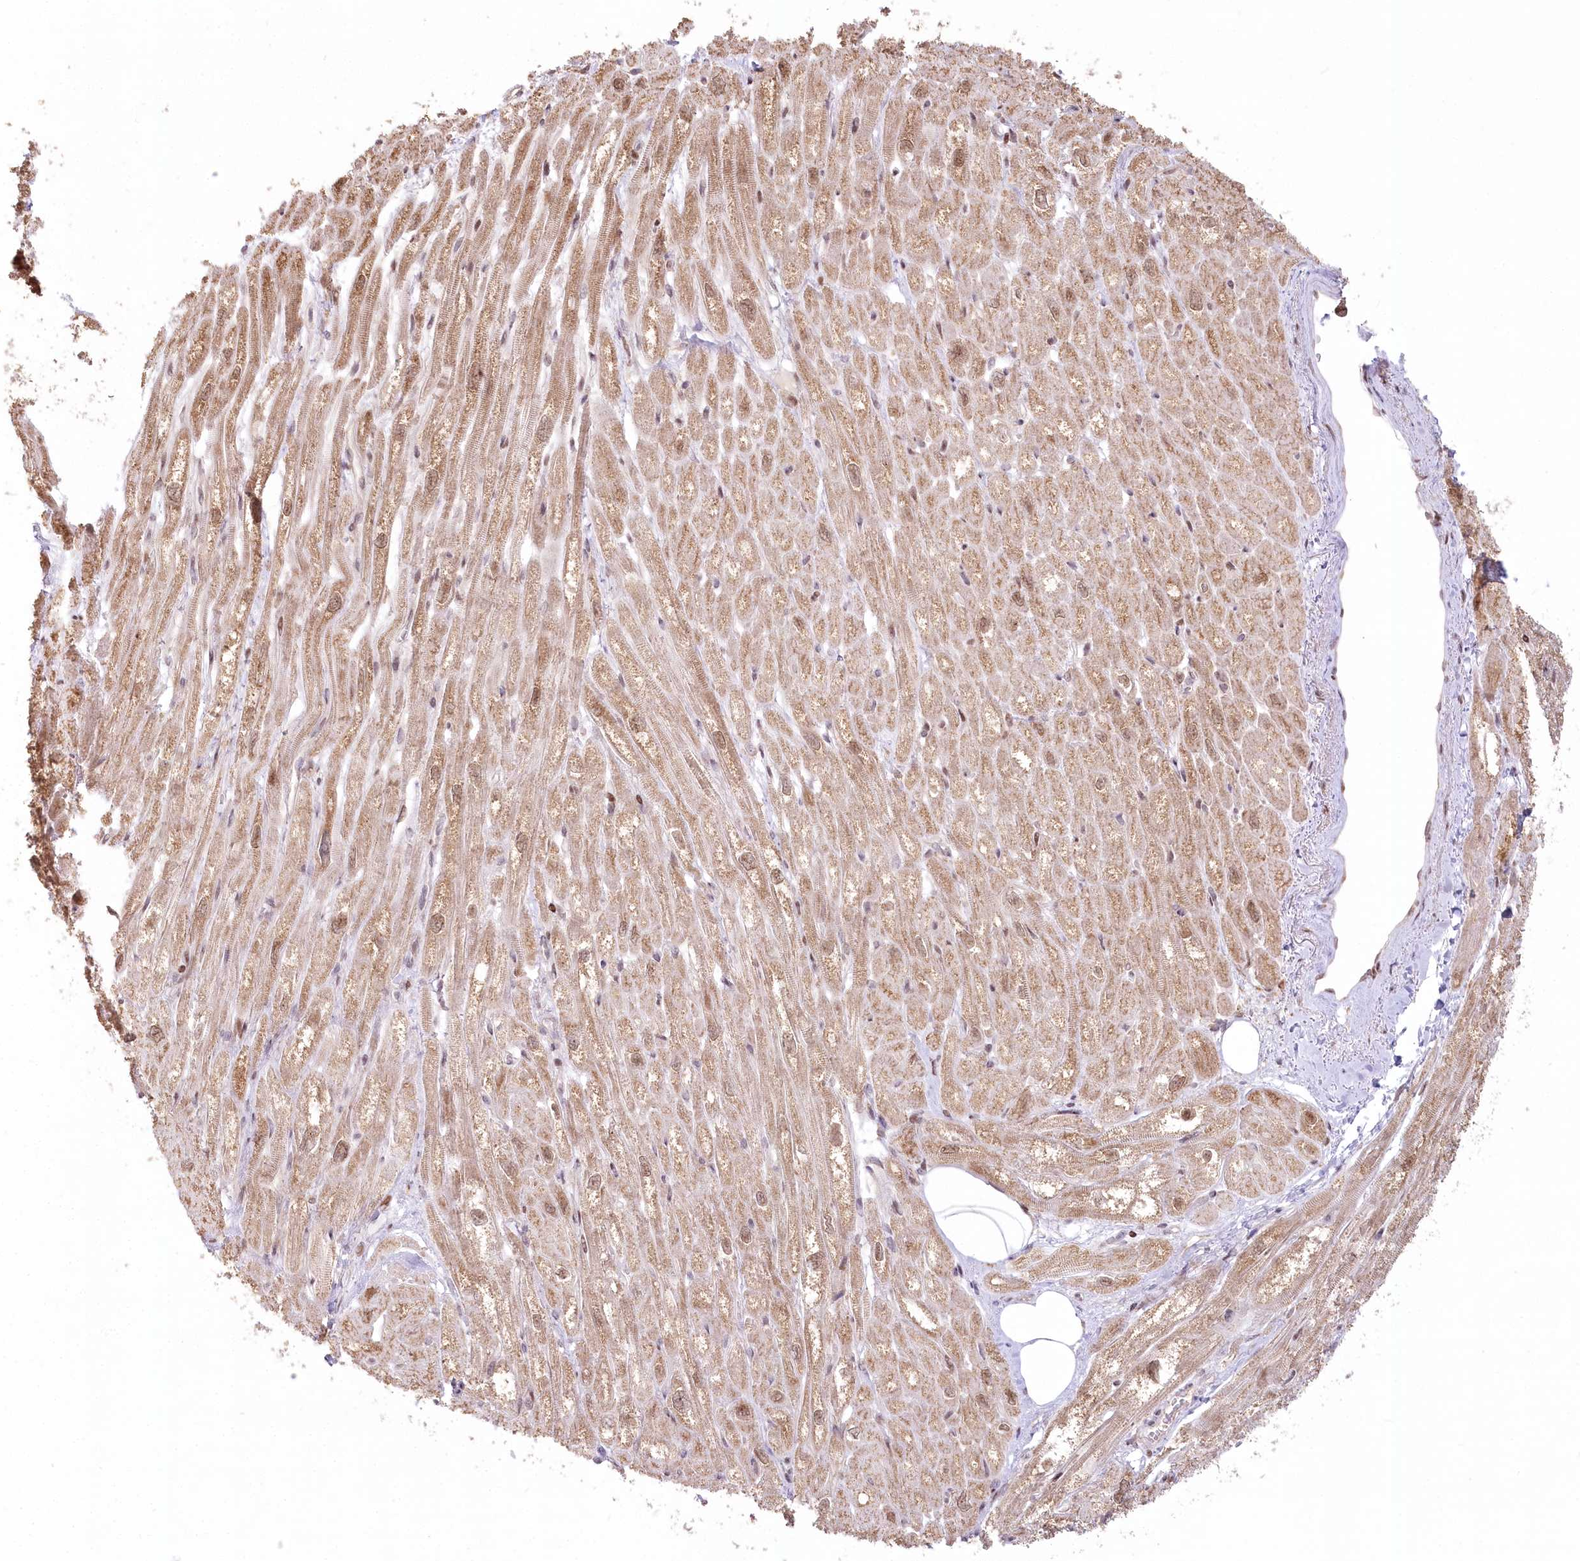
{"staining": {"intensity": "moderate", "quantity": "25%-75%", "location": "cytoplasmic/membranous,nuclear"}, "tissue": "heart muscle", "cell_type": "Cardiomyocytes", "image_type": "normal", "snomed": [{"axis": "morphology", "description": "Normal tissue, NOS"}, {"axis": "topography", "description": "Heart"}], "caption": "Brown immunohistochemical staining in unremarkable heart muscle demonstrates moderate cytoplasmic/membranous,nuclear expression in about 25%-75% of cardiomyocytes.", "gene": "PYURF", "patient": {"sex": "male", "age": 50}}